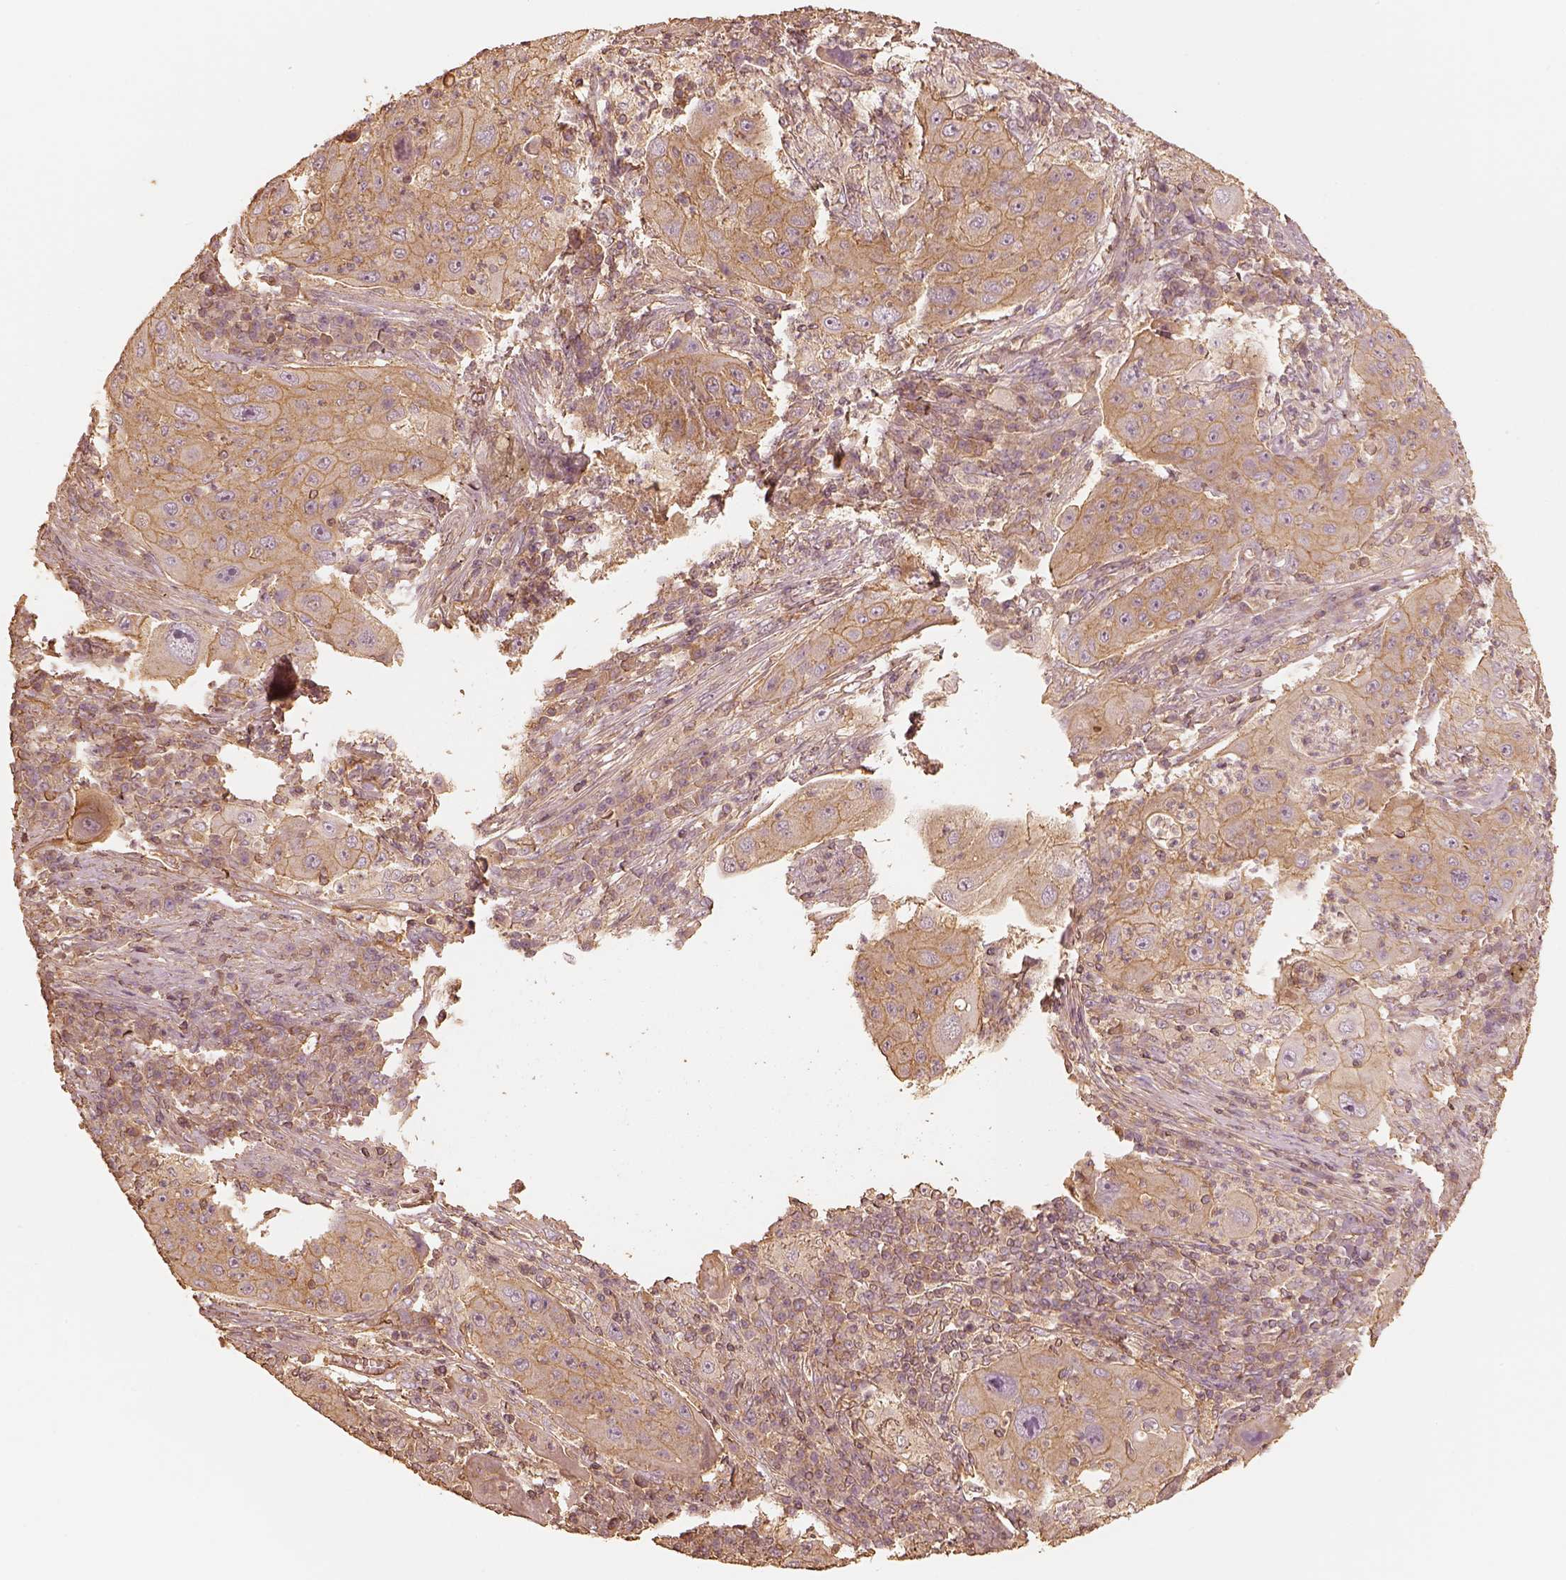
{"staining": {"intensity": "moderate", "quantity": ">75%", "location": "cytoplasmic/membranous"}, "tissue": "lung cancer", "cell_type": "Tumor cells", "image_type": "cancer", "snomed": [{"axis": "morphology", "description": "Squamous cell carcinoma, NOS"}, {"axis": "topography", "description": "Lung"}], "caption": "Approximately >75% of tumor cells in human lung cancer (squamous cell carcinoma) display moderate cytoplasmic/membranous protein expression as visualized by brown immunohistochemical staining.", "gene": "WDR7", "patient": {"sex": "female", "age": 59}}